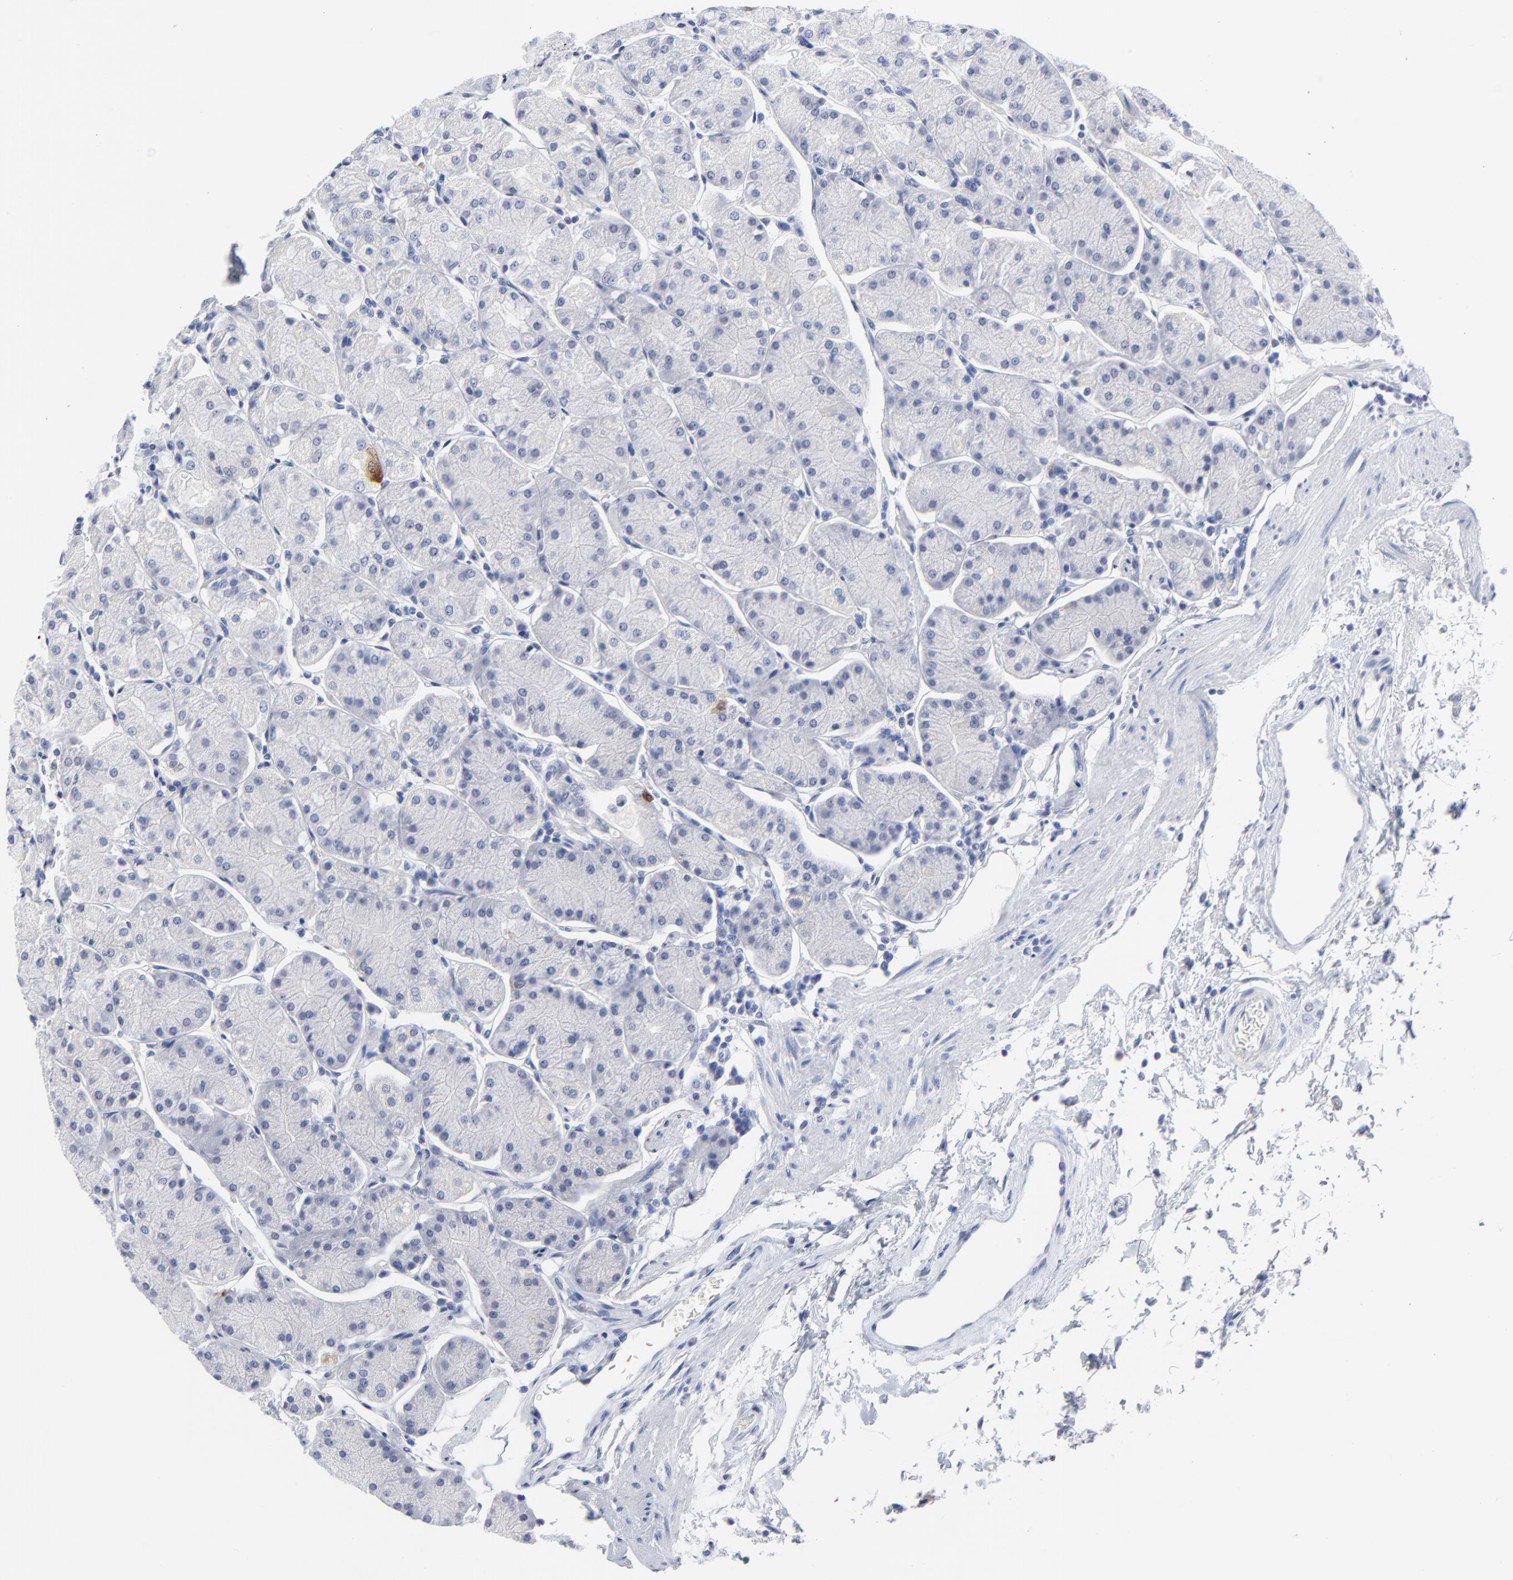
{"staining": {"intensity": "strong", "quantity": "<25%", "location": "cytoplasmic/membranous,nuclear"}, "tissue": "stomach", "cell_type": "Glandular cells", "image_type": "normal", "snomed": [{"axis": "morphology", "description": "Normal tissue, NOS"}, {"axis": "topography", "description": "Stomach, upper"}, {"axis": "topography", "description": "Stomach"}], "caption": "DAB immunohistochemical staining of unremarkable stomach displays strong cytoplasmic/membranous,nuclear protein expression in about <25% of glandular cells.", "gene": "CDK1", "patient": {"sex": "male", "age": 76}}